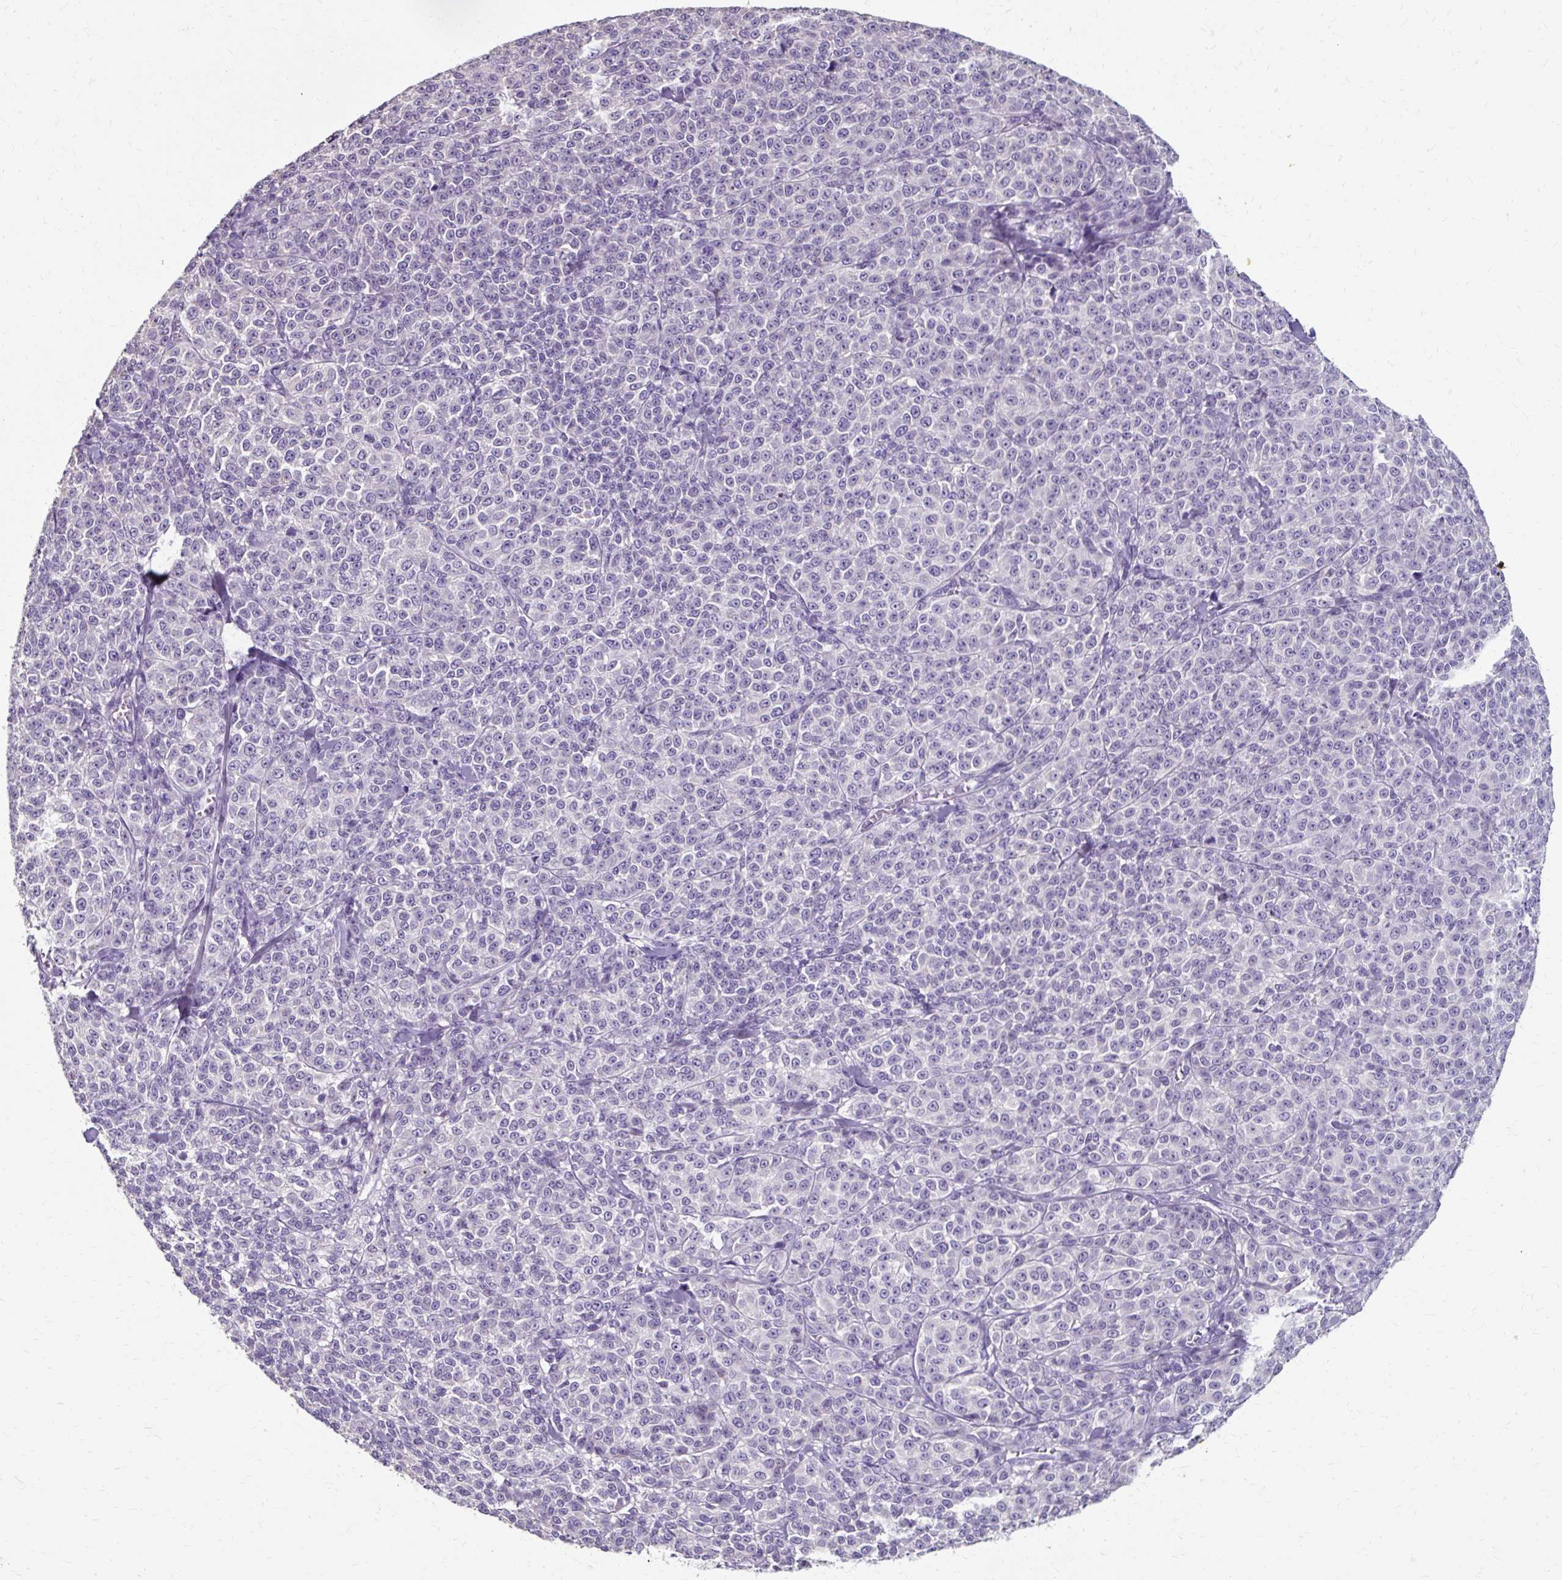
{"staining": {"intensity": "negative", "quantity": "none", "location": "none"}, "tissue": "melanoma", "cell_type": "Tumor cells", "image_type": "cancer", "snomed": [{"axis": "morphology", "description": "Normal tissue, NOS"}, {"axis": "morphology", "description": "Malignant melanoma, NOS"}, {"axis": "topography", "description": "Skin"}], "caption": "This is an immunohistochemistry (IHC) image of melanoma. There is no staining in tumor cells.", "gene": "KLHL24", "patient": {"sex": "female", "age": 34}}